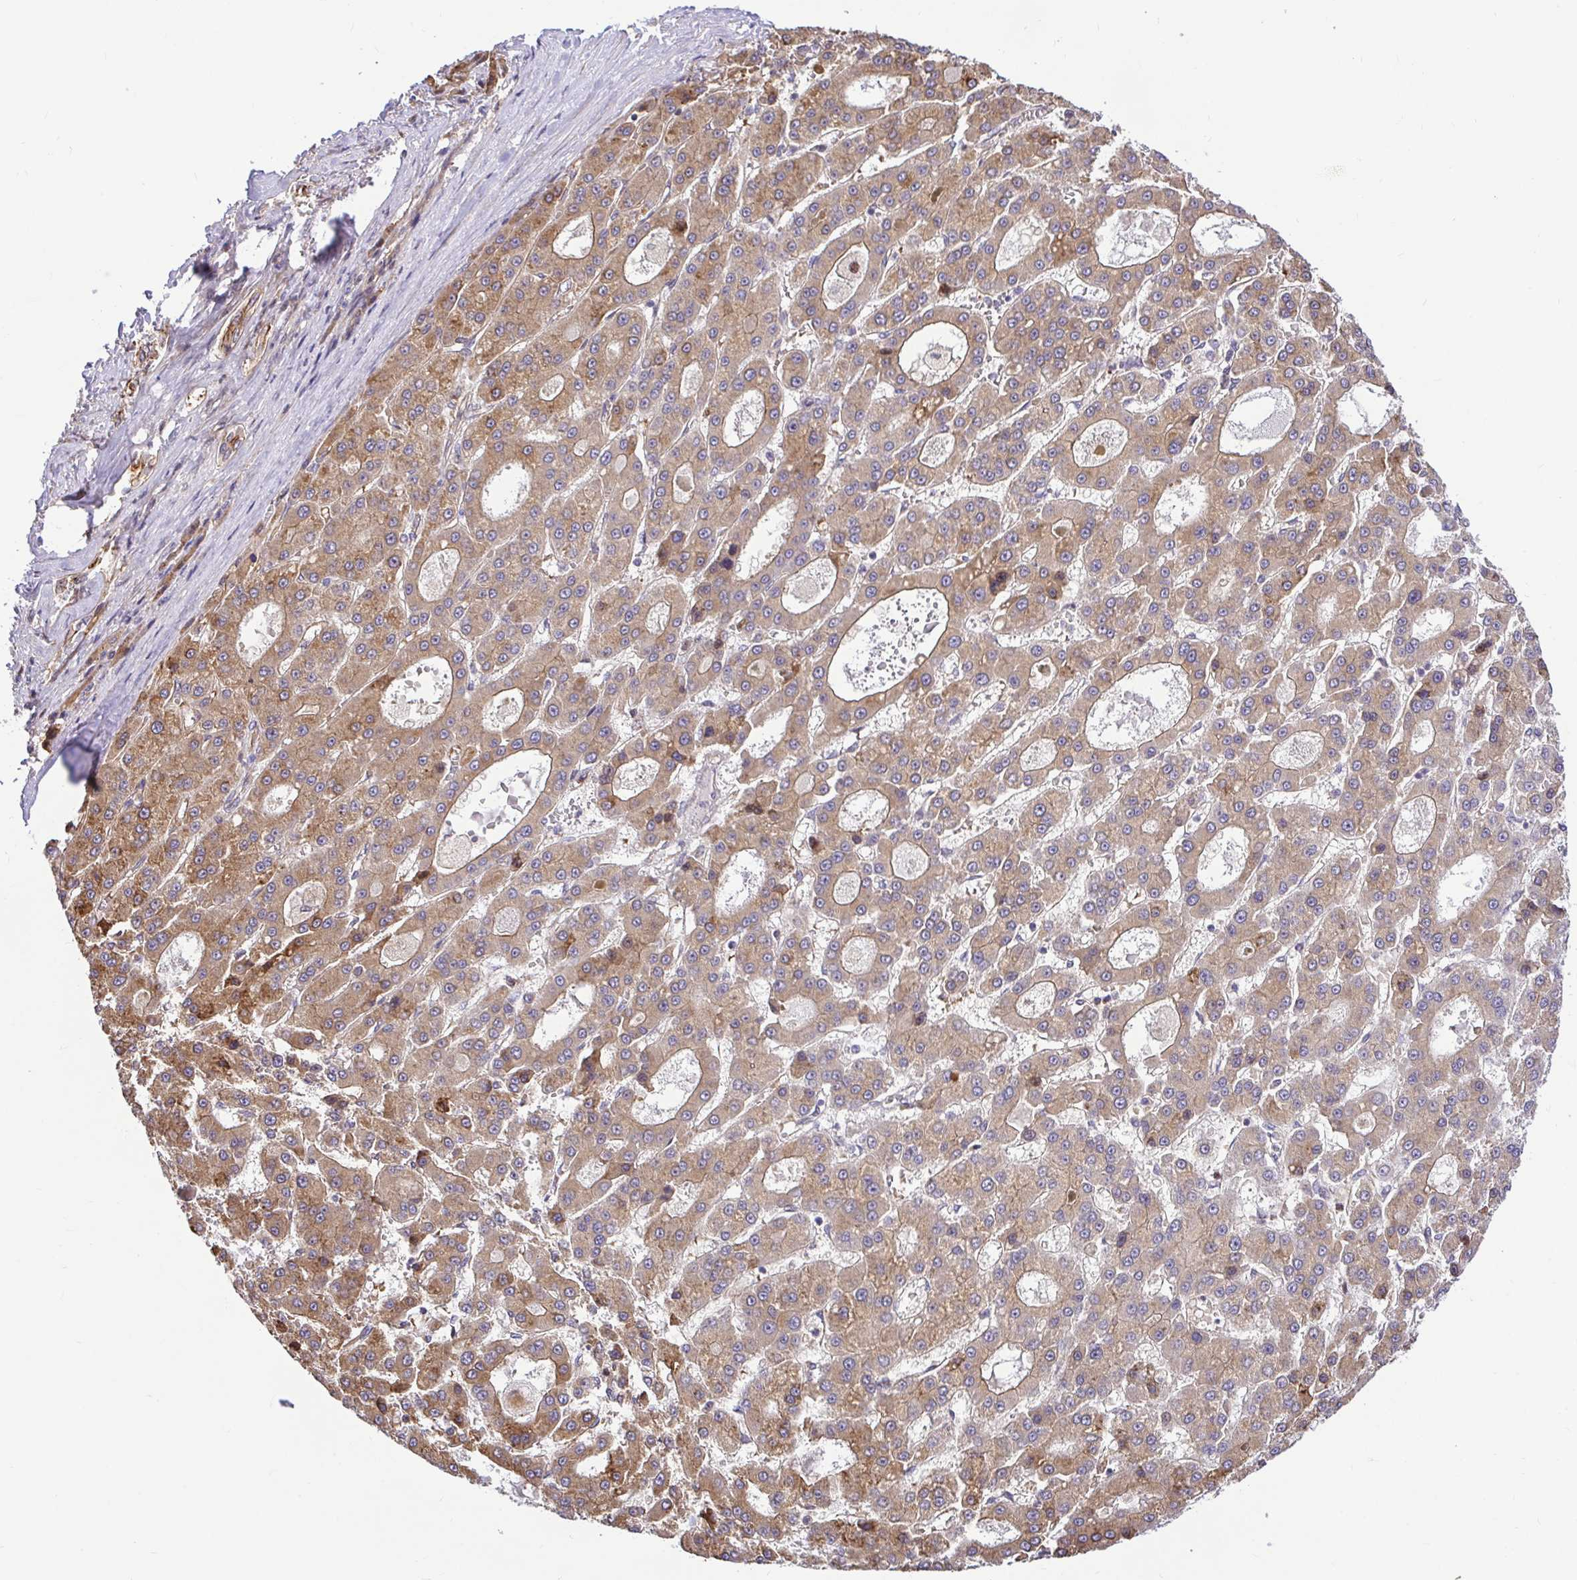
{"staining": {"intensity": "moderate", "quantity": ">75%", "location": "cytoplasmic/membranous"}, "tissue": "liver cancer", "cell_type": "Tumor cells", "image_type": "cancer", "snomed": [{"axis": "morphology", "description": "Carcinoma, Hepatocellular, NOS"}, {"axis": "topography", "description": "Liver"}], "caption": "Liver cancer (hepatocellular carcinoma) was stained to show a protein in brown. There is medium levels of moderate cytoplasmic/membranous expression in about >75% of tumor cells. (DAB (3,3'-diaminobenzidine) IHC with brightfield microscopy, high magnification).", "gene": "TRIM55", "patient": {"sex": "male", "age": 70}}